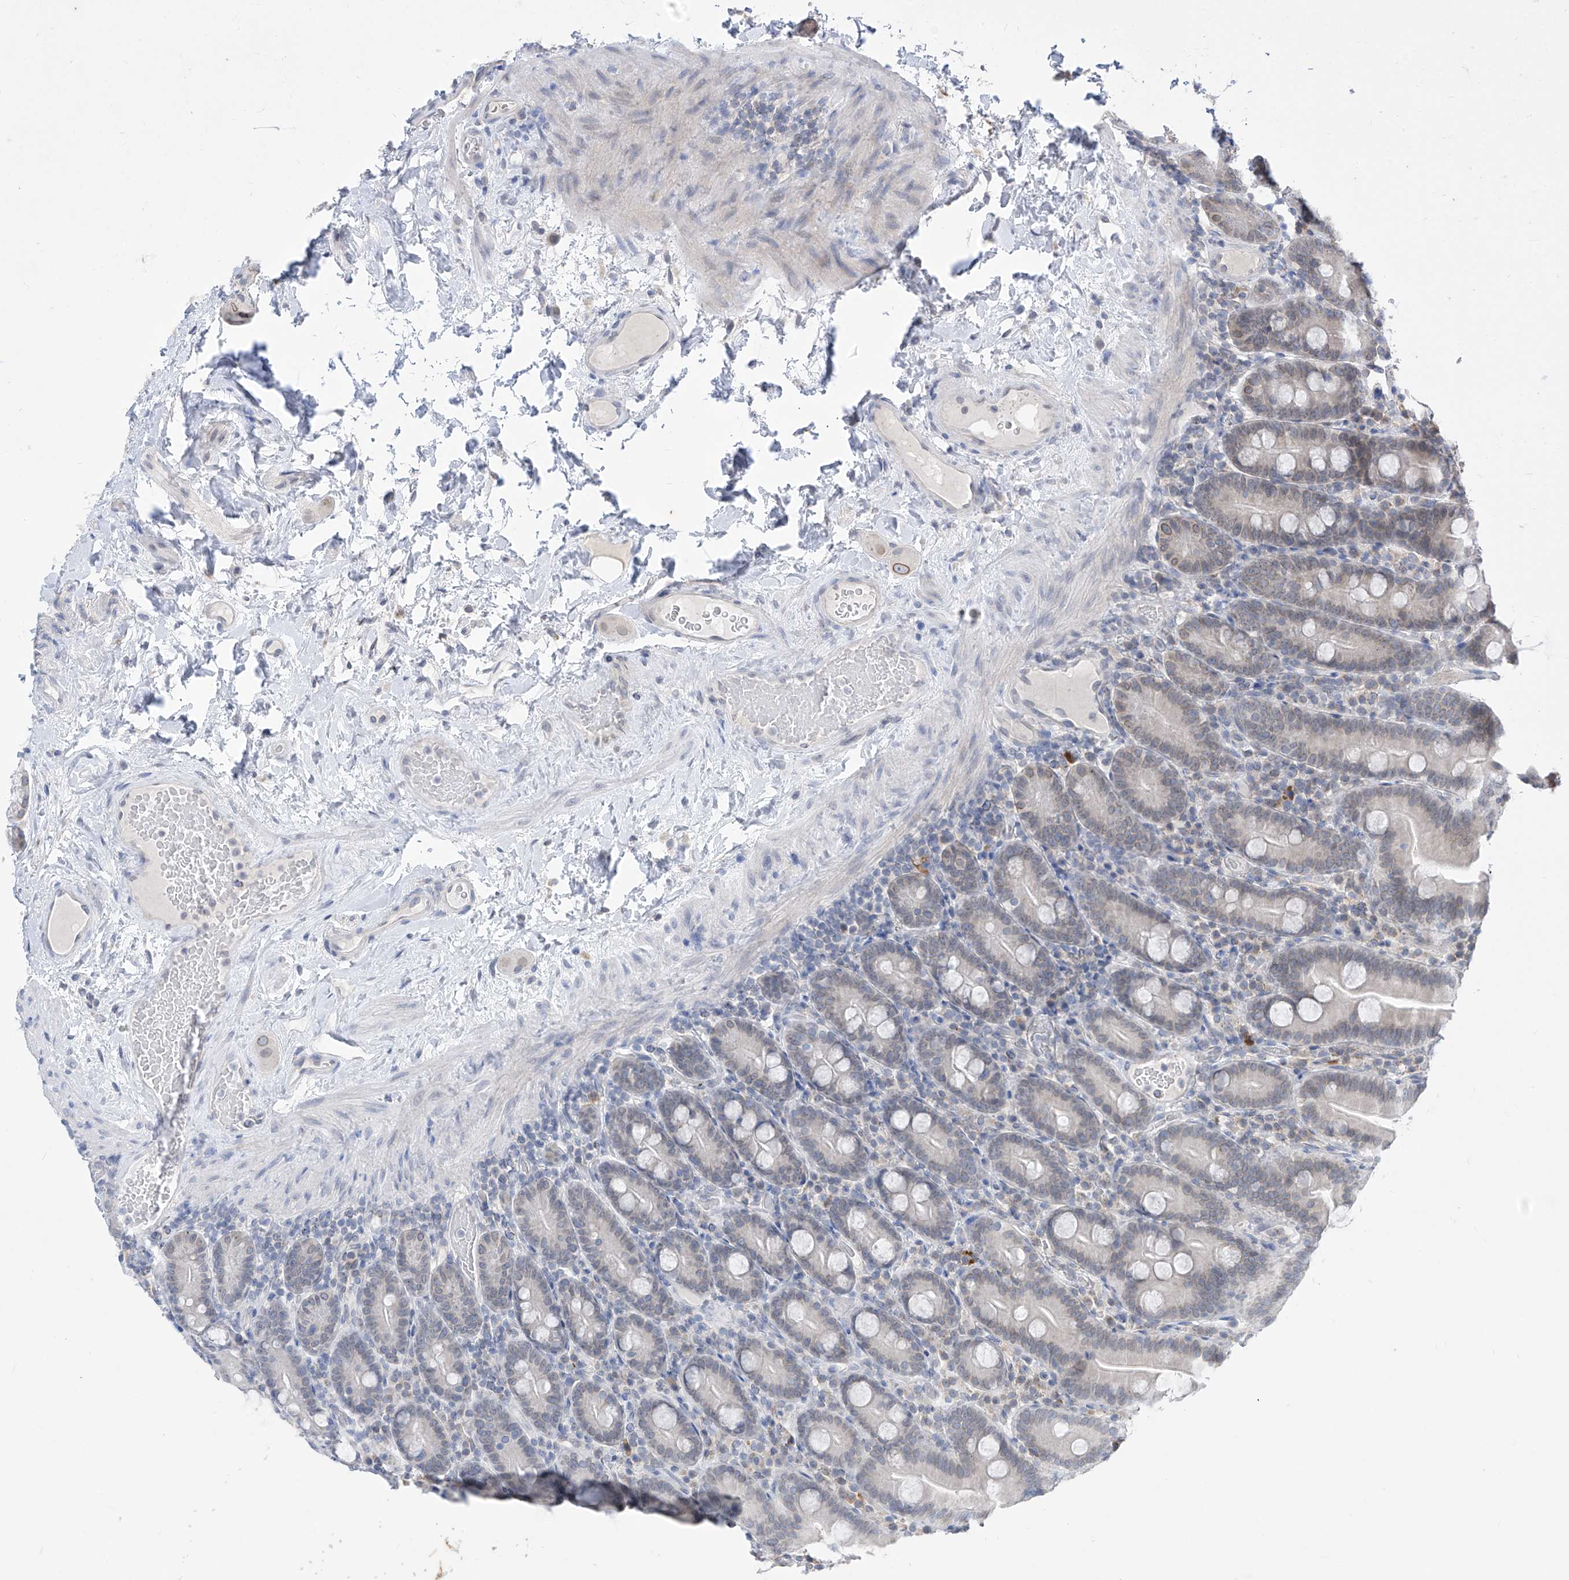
{"staining": {"intensity": "negative", "quantity": "none", "location": "none"}, "tissue": "duodenum", "cell_type": "Glandular cells", "image_type": "normal", "snomed": [{"axis": "morphology", "description": "Normal tissue, NOS"}, {"axis": "topography", "description": "Duodenum"}], "caption": "Immunohistochemical staining of normal human duodenum exhibits no significant positivity in glandular cells. The staining is performed using DAB brown chromogen with nuclei counter-stained in using hematoxylin.", "gene": "KRTAP25", "patient": {"sex": "male", "age": 55}}